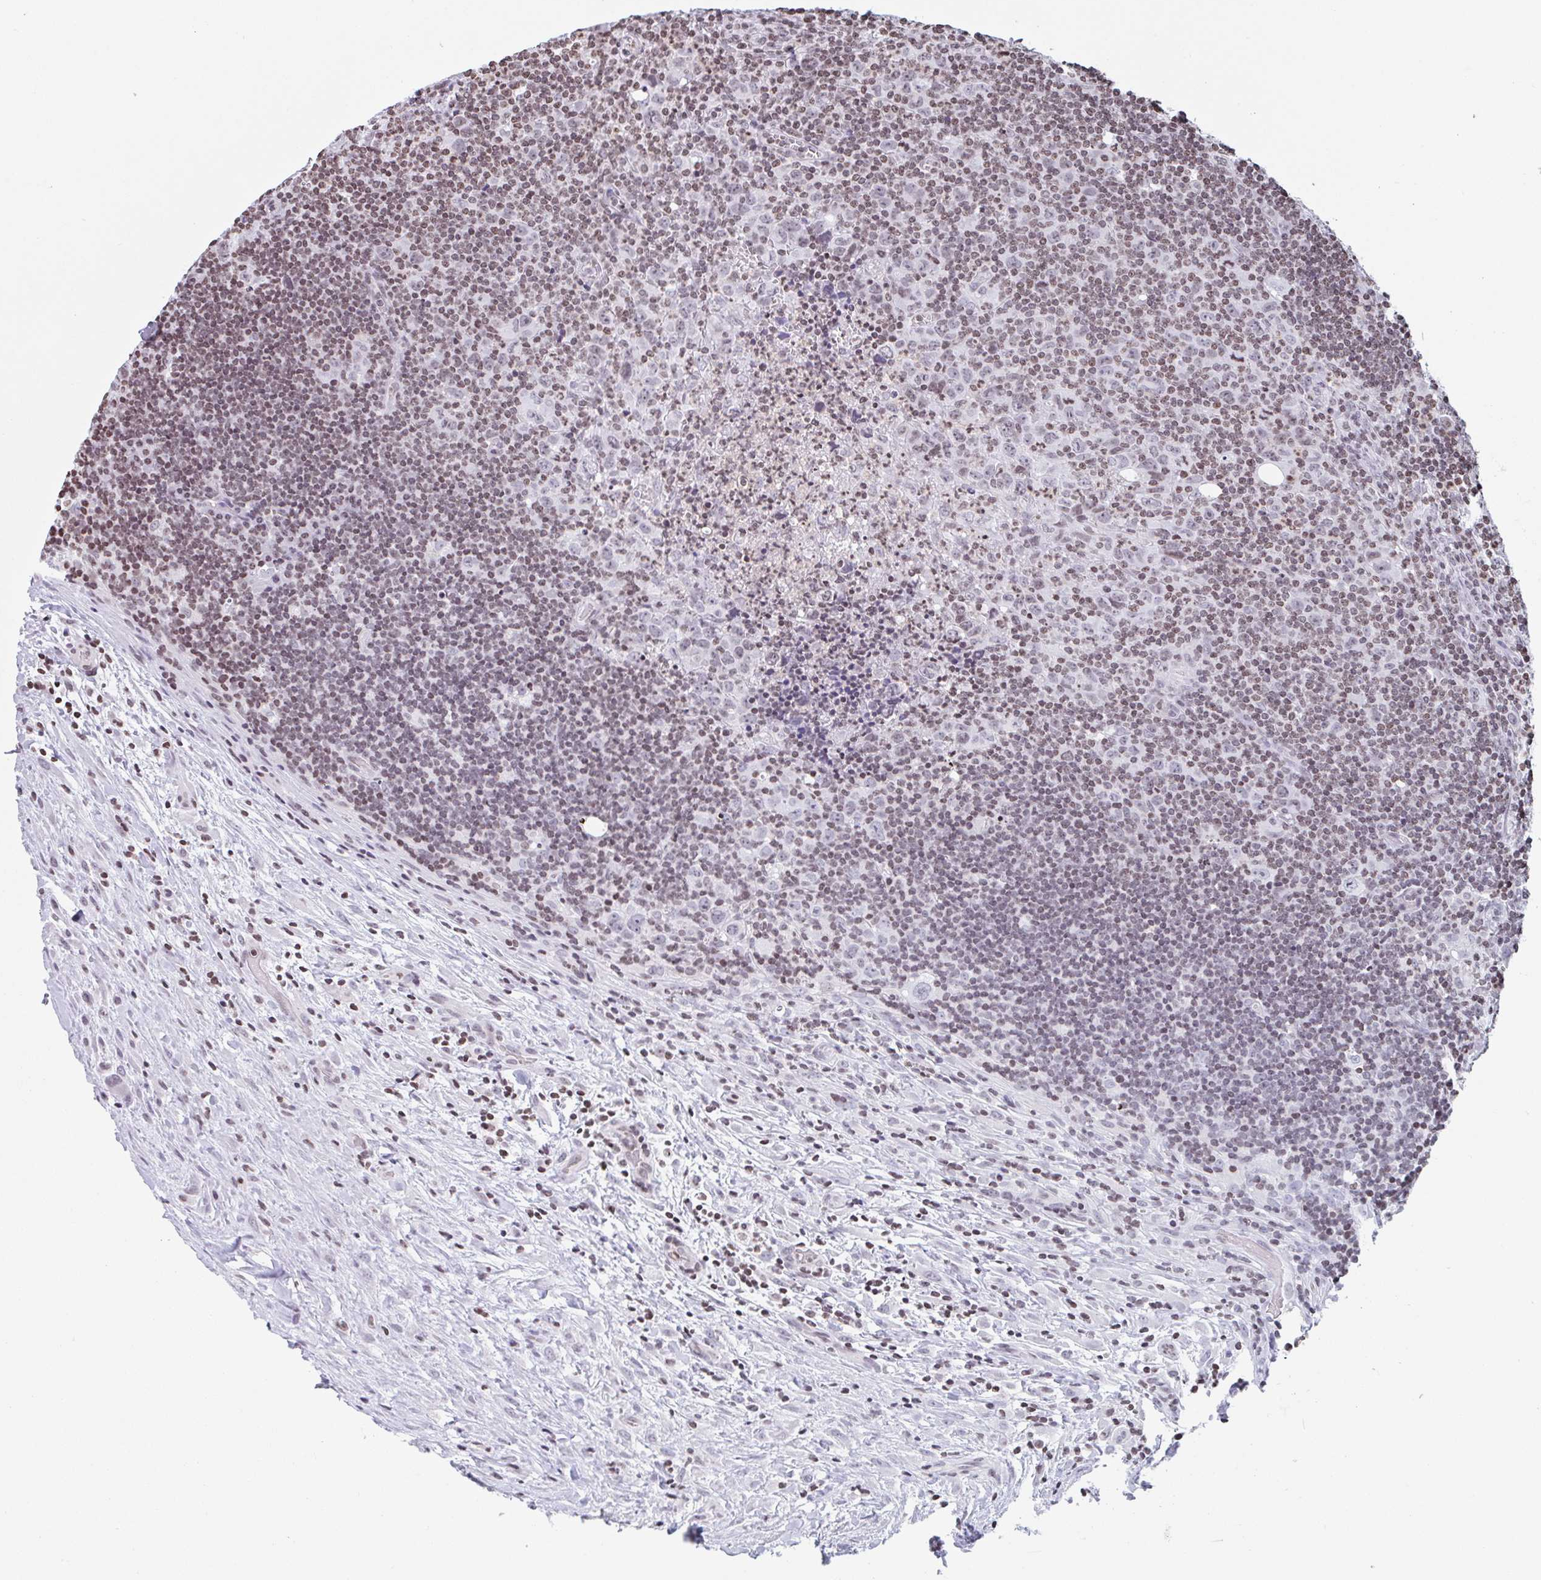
{"staining": {"intensity": "negative", "quantity": "none", "location": "none"}, "tissue": "lymphoma", "cell_type": "Tumor cells", "image_type": "cancer", "snomed": [{"axis": "morphology", "description": "Hodgkin's disease, NOS"}, {"axis": "topography", "description": "Lymph node"}], "caption": "This is an immunohistochemistry photomicrograph of Hodgkin's disease. There is no staining in tumor cells.", "gene": "NOL6", "patient": {"sex": "female", "age": 18}}